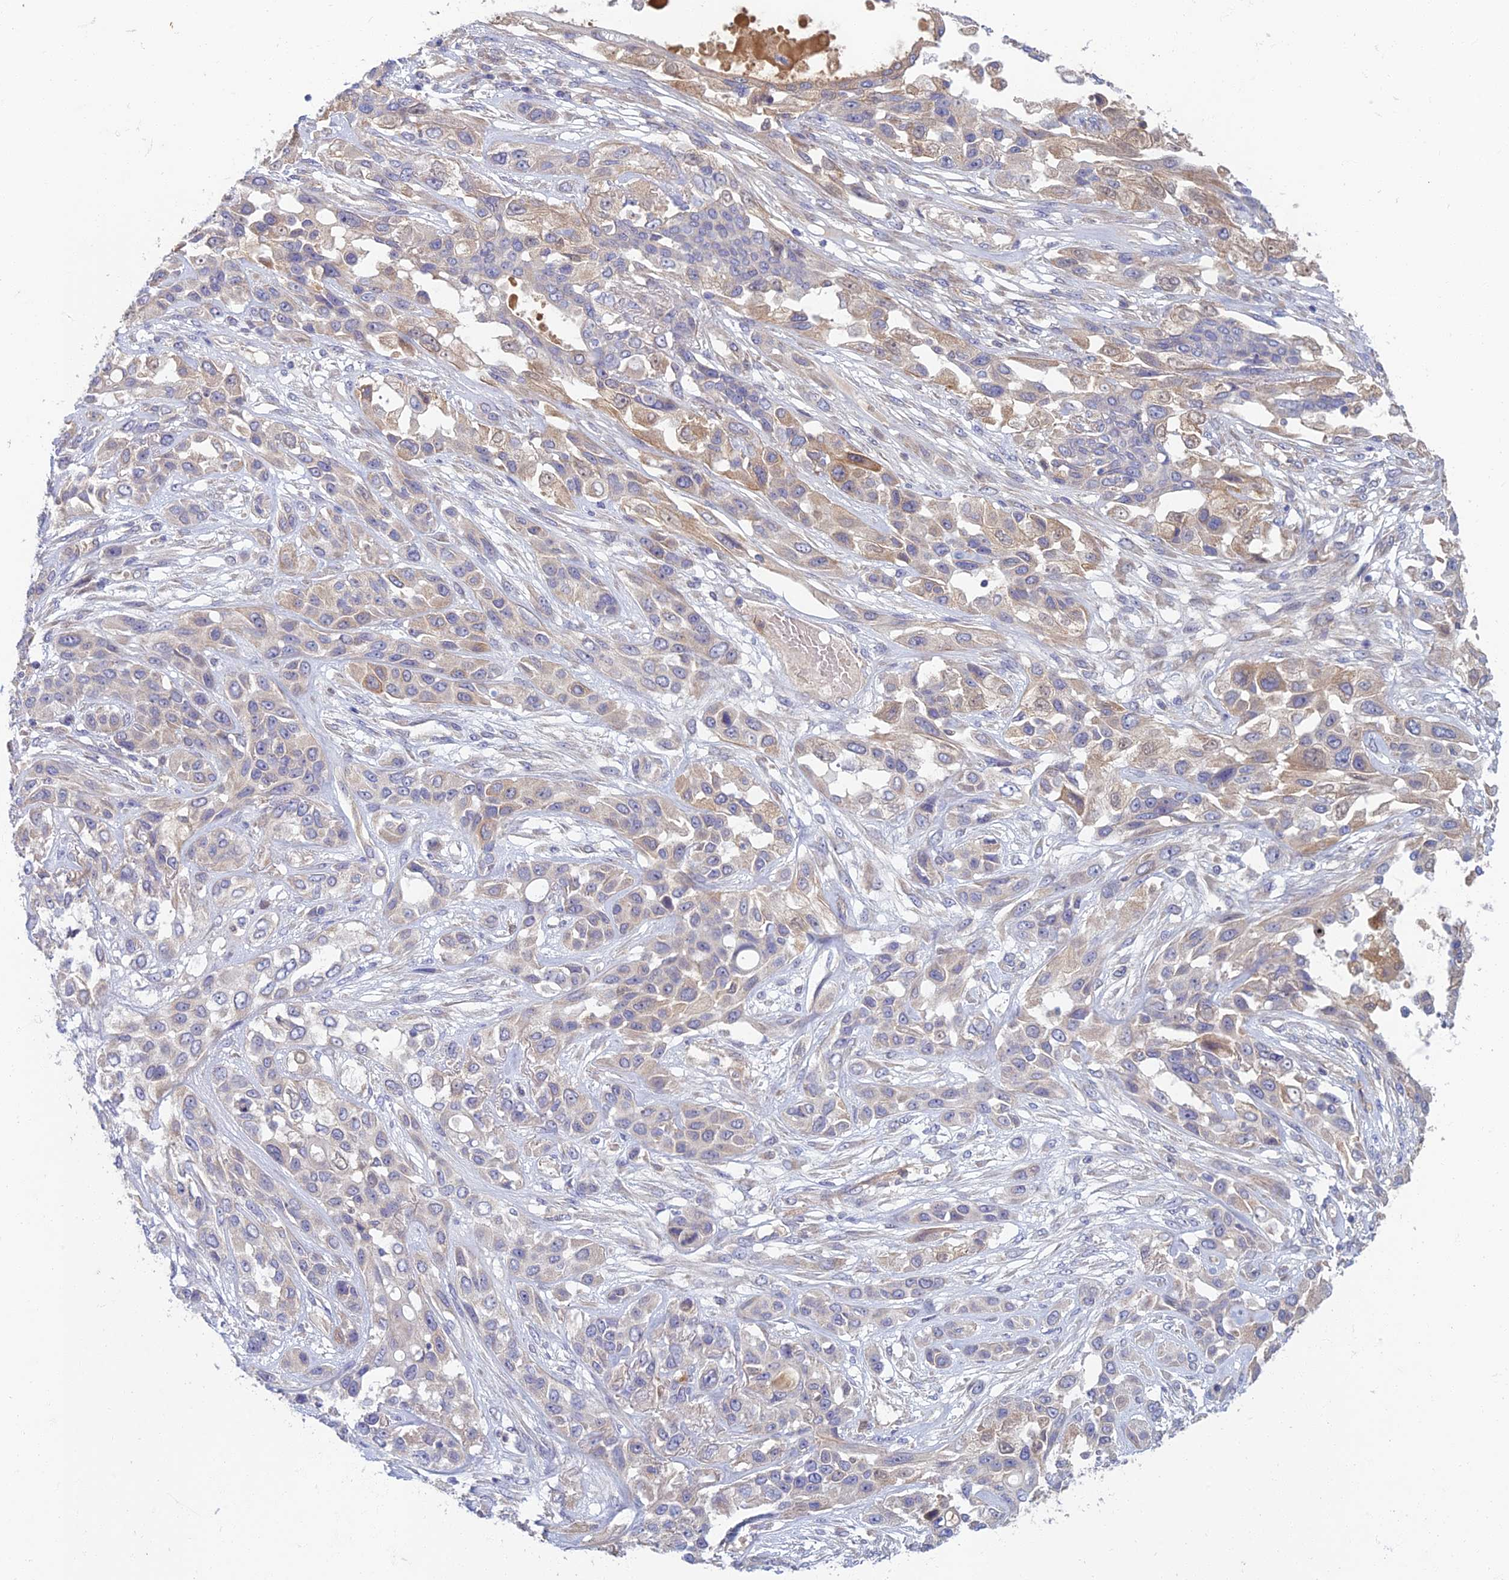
{"staining": {"intensity": "weak", "quantity": "<25%", "location": "cytoplasmic/membranous"}, "tissue": "lung cancer", "cell_type": "Tumor cells", "image_type": "cancer", "snomed": [{"axis": "morphology", "description": "Squamous cell carcinoma, NOS"}, {"axis": "topography", "description": "Lung"}], "caption": "This micrograph is of squamous cell carcinoma (lung) stained with immunohistochemistry (IHC) to label a protein in brown with the nuclei are counter-stained blue. There is no expression in tumor cells.", "gene": "SOGA1", "patient": {"sex": "female", "age": 70}}